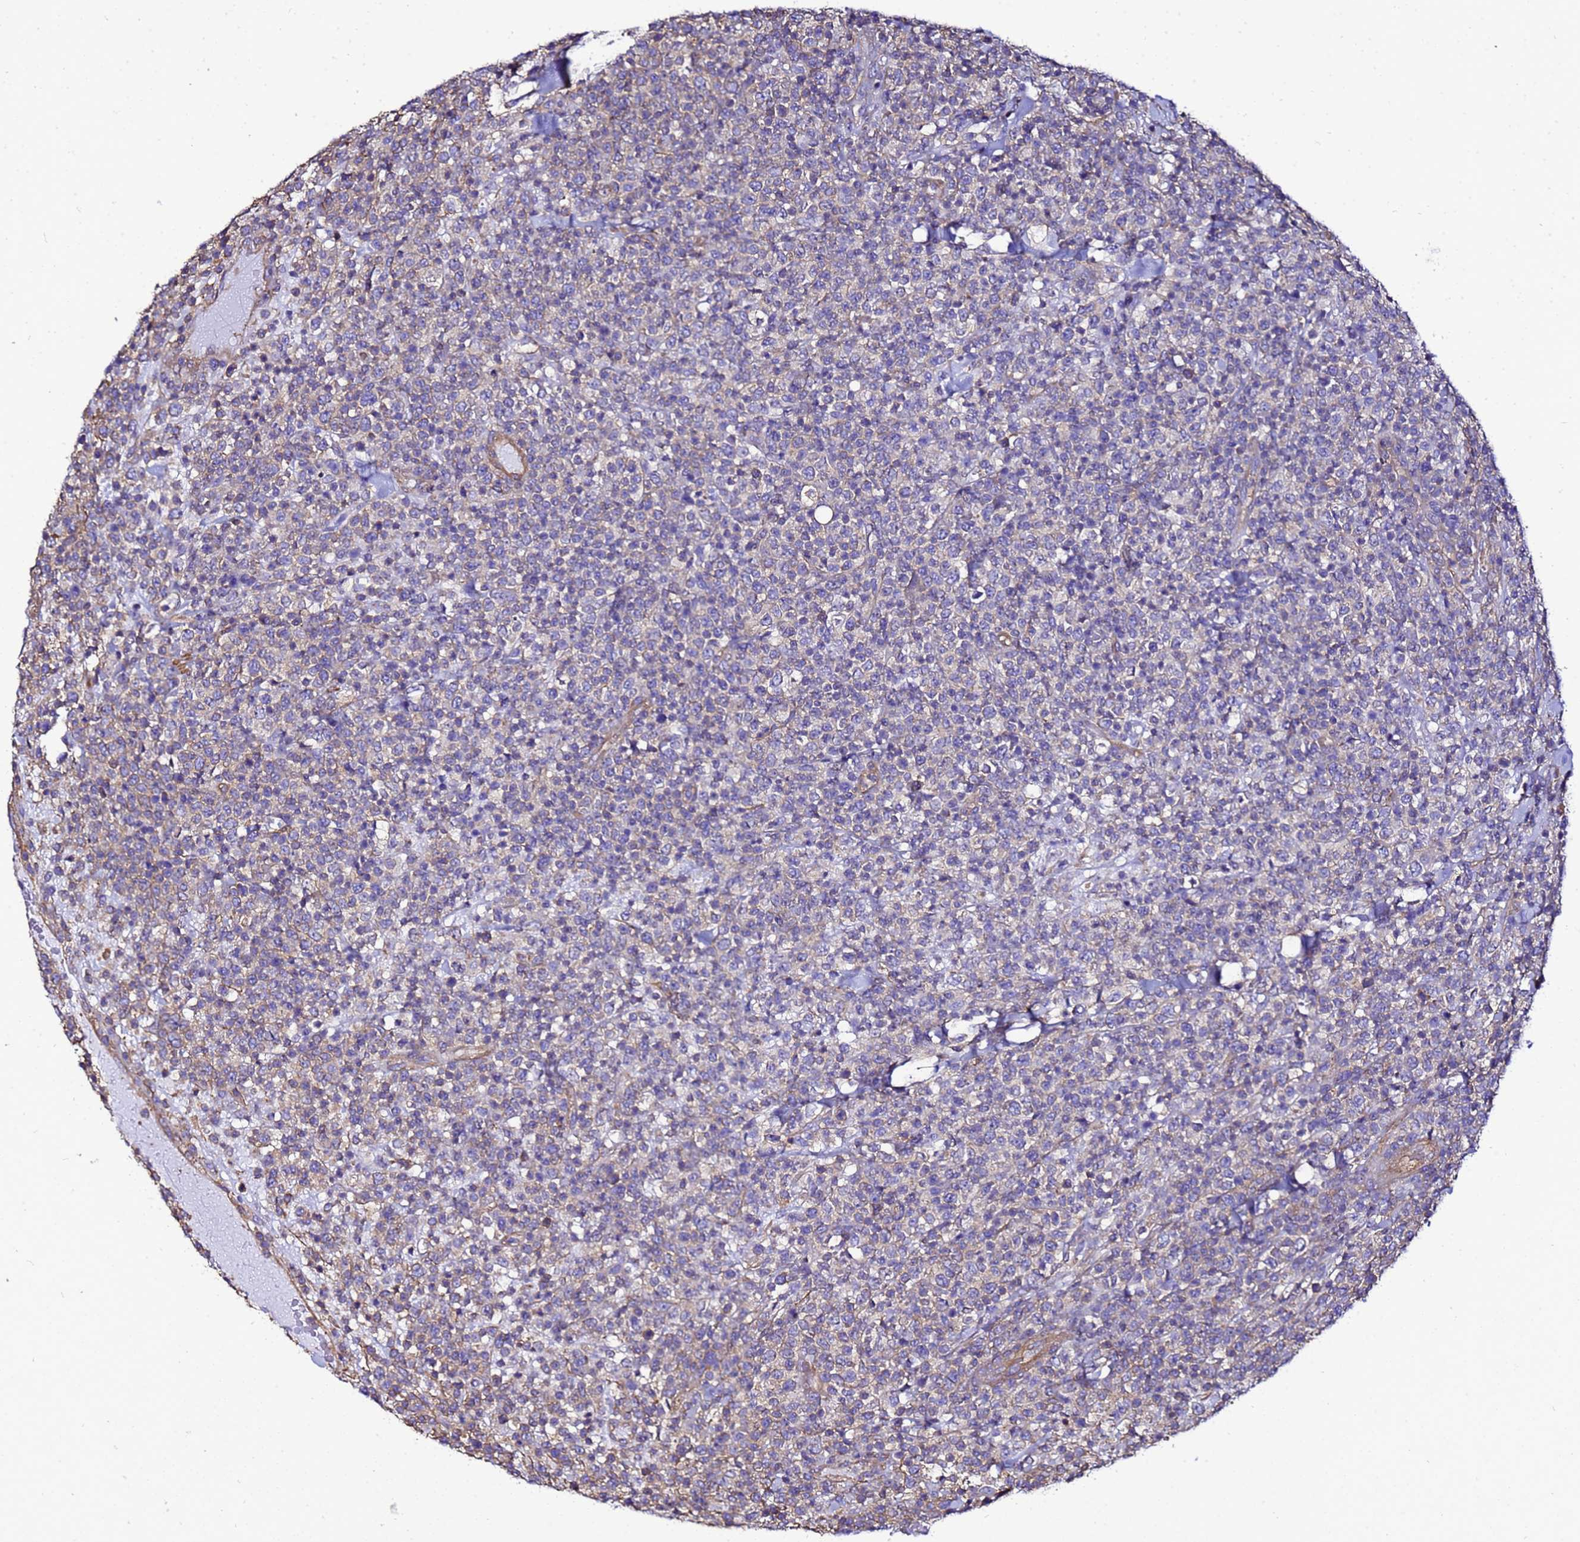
{"staining": {"intensity": "negative", "quantity": "none", "location": "none"}, "tissue": "lymphoma", "cell_type": "Tumor cells", "image_type": "cancer", "snomed": [{"axis": "morphology", "description": "Malignant lymphoma, non-Hodgkin's type, High grade"}, {"axis": "topography", "description": "Colon"}], "caption": "Protein analysis of malignant lymphoma, non-Hodgkin's type (high-grade) shows no significant expression in tumor cells.", "gene": "MYL12A", "patient": {"sex": "female", "age": 53}}